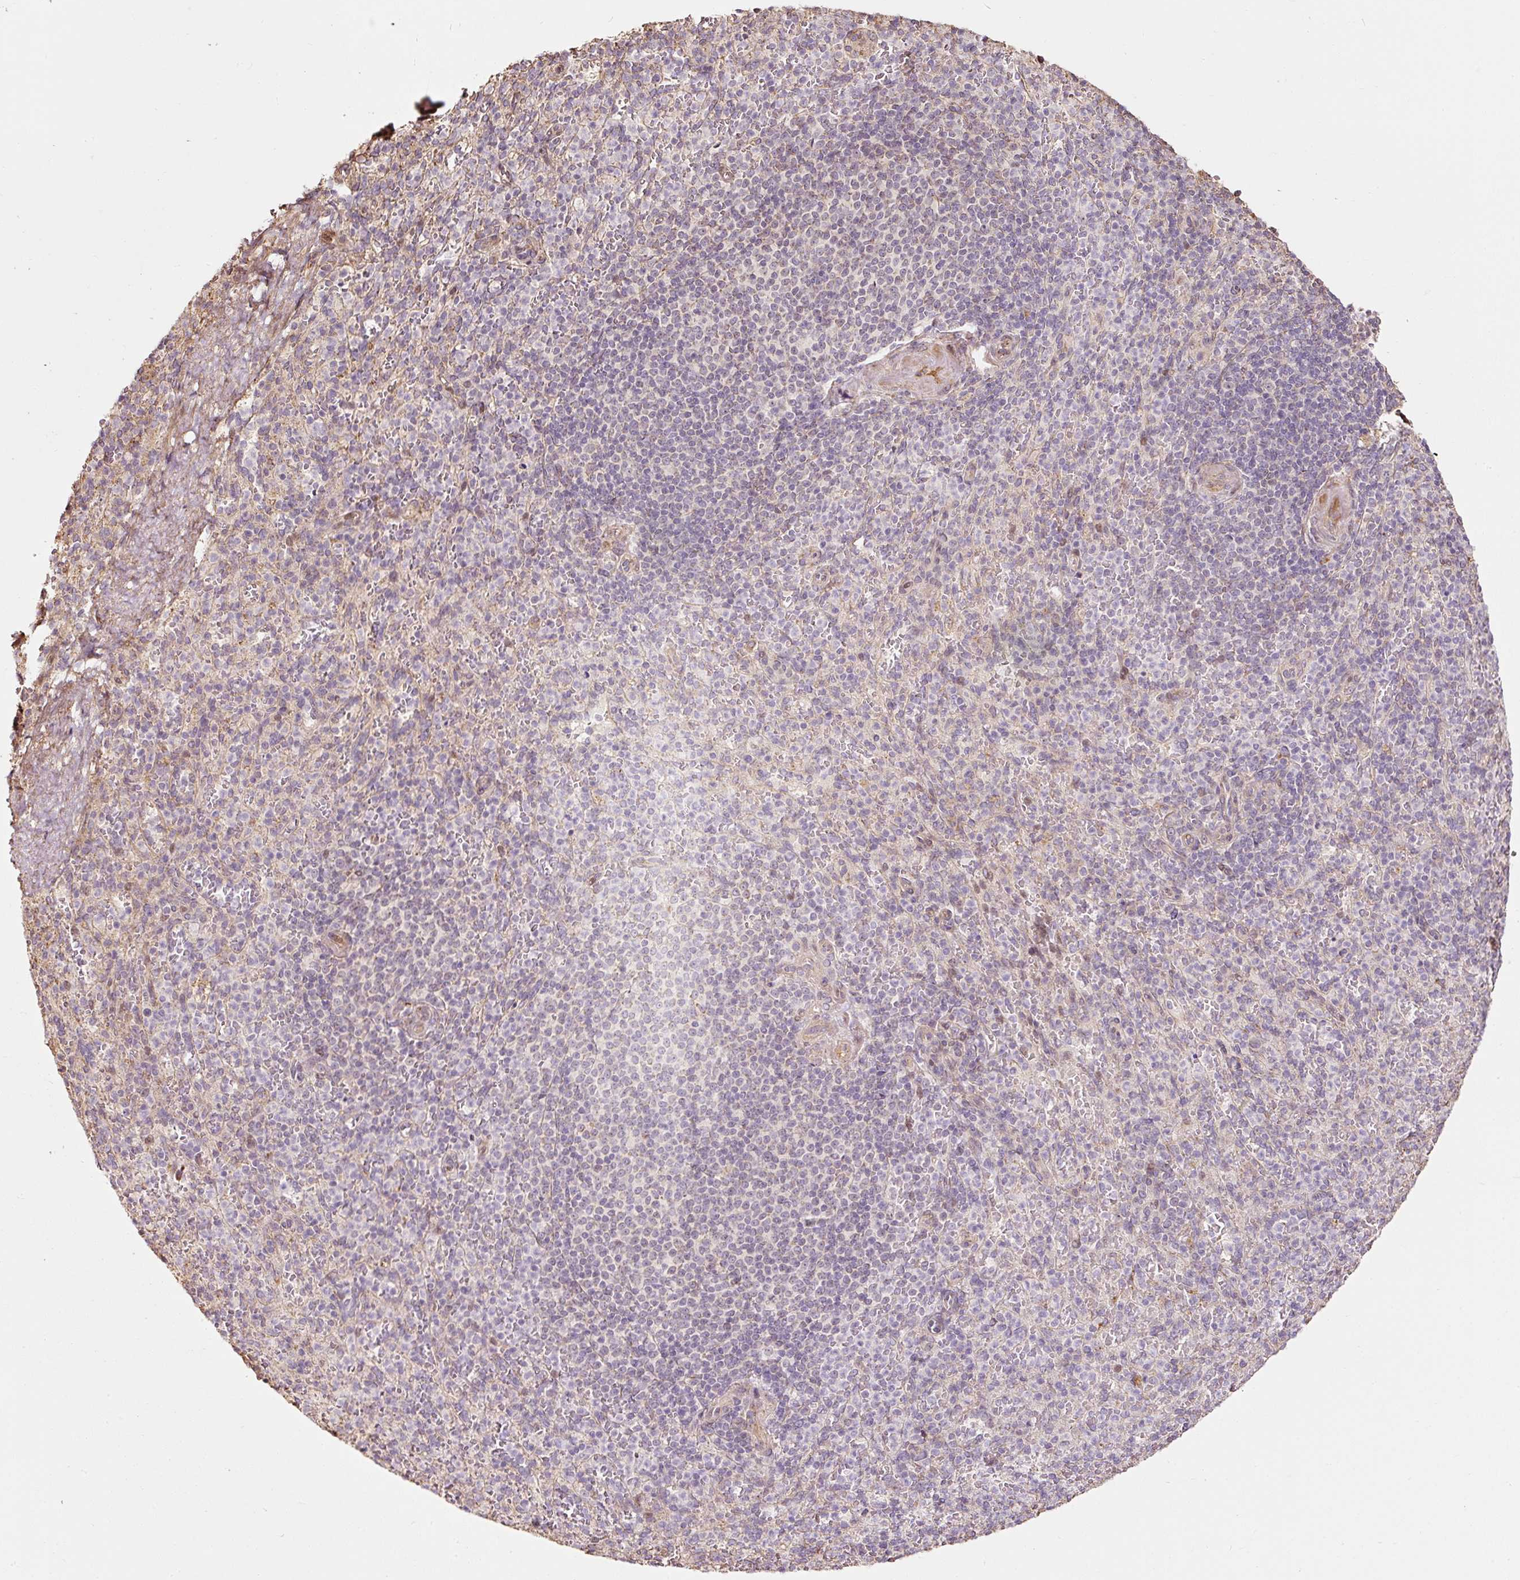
{"staining": {"intensity": "negative", "quantity": "none", "location": "none"}, "tissue": "spleen", "cell_type": "Cells in red pulp", "image_type": "normal", "snomed": [{"axis": "morphology", "description": "Normal tissue, NOS"}, {"axis": "topography", "description": "Spleen"}], "caption": "This photomicrograph is of benign spleen stained with immunohistochemistry (IHC) to label a protein in brown with the nuclei are counter-stained blue. There is no positivity in cells in red pulp. The staining is performed using DAB (3,3'-diaminobenzidine) brown chromogen with nuclei counter-stained in using hematoxylin.", "gene": "ETF1", "patient": {"sex": "female", "age": 74}}